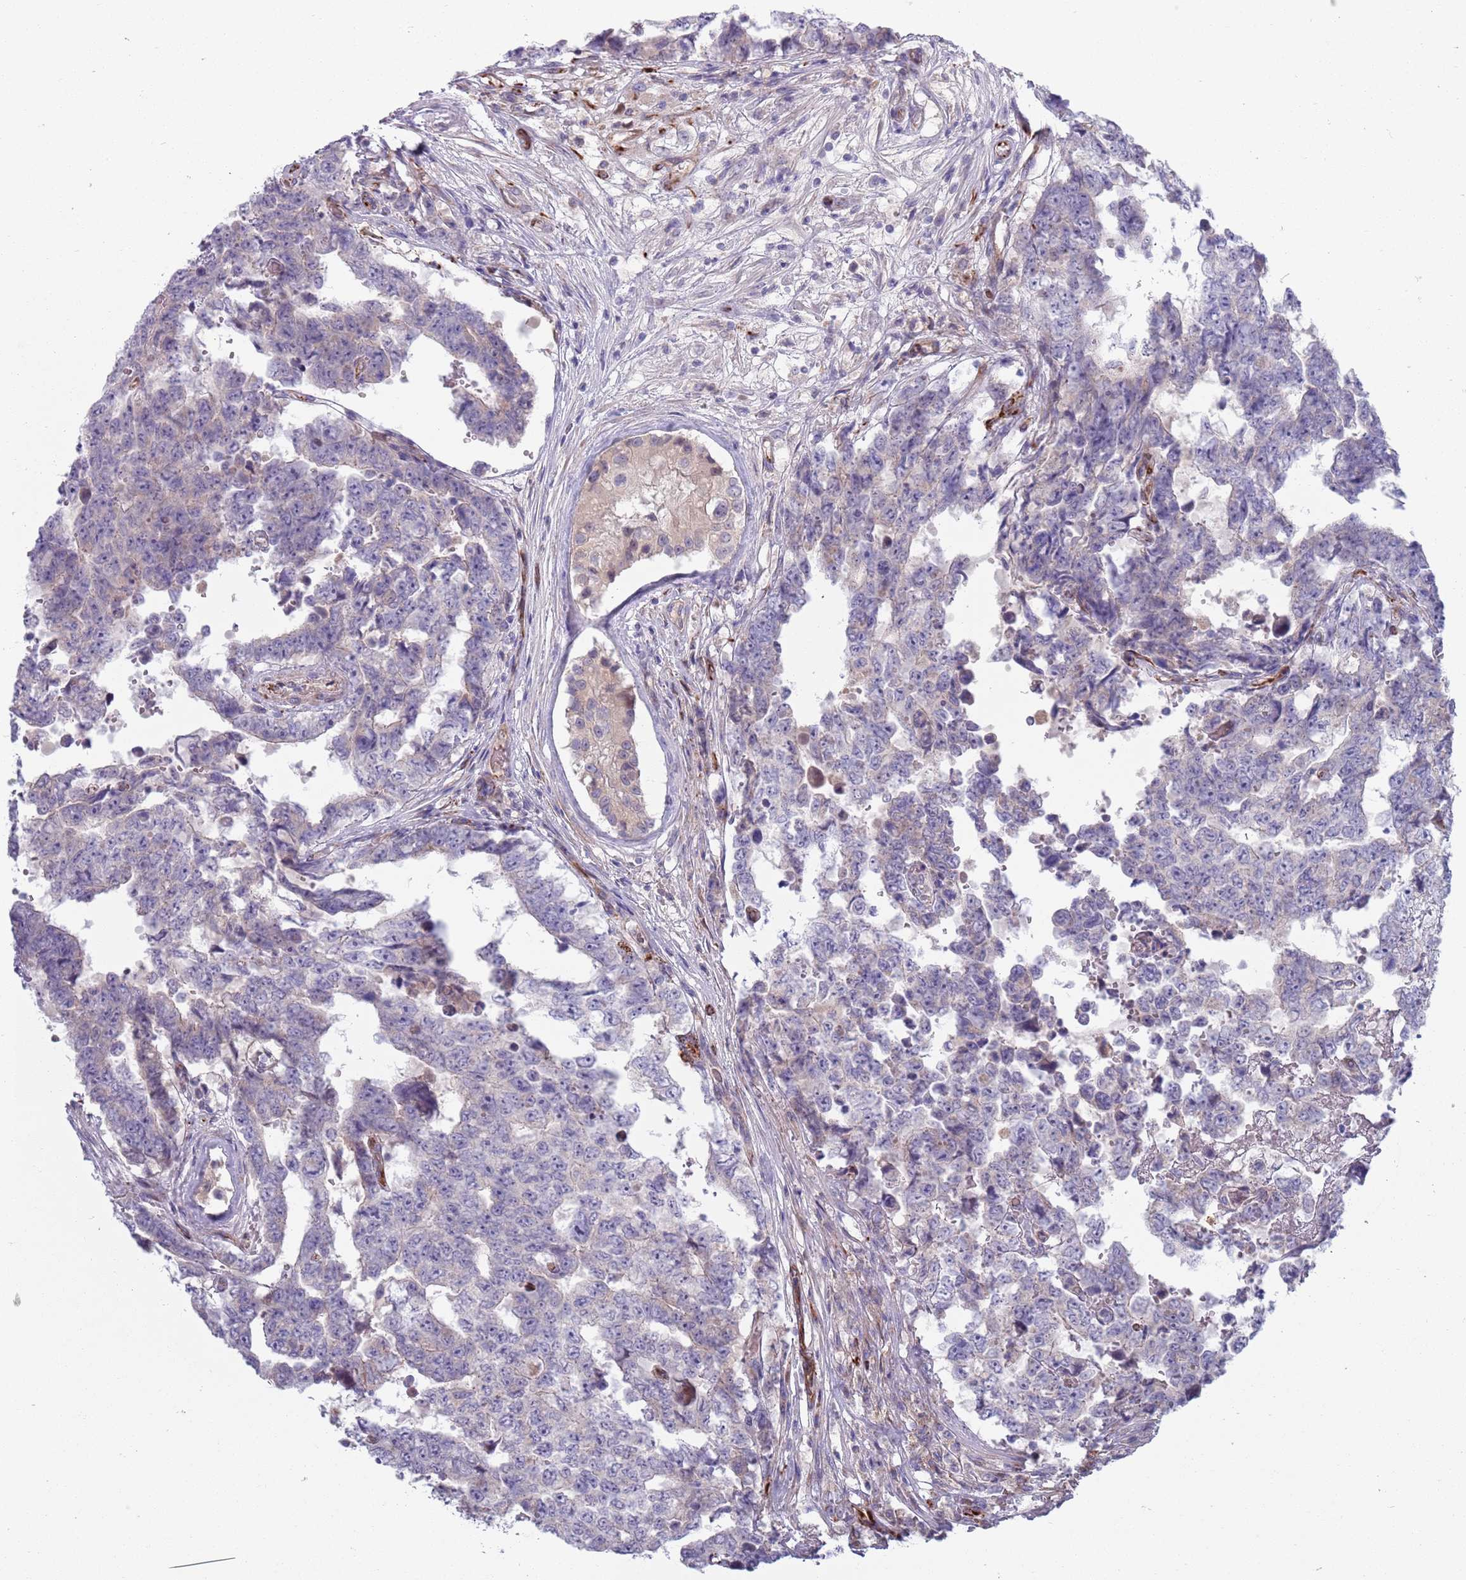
{"staining": {"intensity": "negative", "quantity": "none", "location": "none"}, "tissue": "testis cancer", "cell_type": "Tumor cells", "image_type": "cancer", "snomed": [{"axis": "morphology", "description": "Normal tissue, NOS"}, {"axis": "morphology", "description": "Carcinoma, Embryonal, NOS"}, {"axis": "topography", "description": "Testis"}, {"axis": "topography", "description": "Epididymis"}], "caption": "IHC histopathology image of testis embryonal carcinoma stained for a protein (brown), which displays no staining in tumor cells.", "gene": "TYW1", "patient": {"sex": "male", "age": 25}}